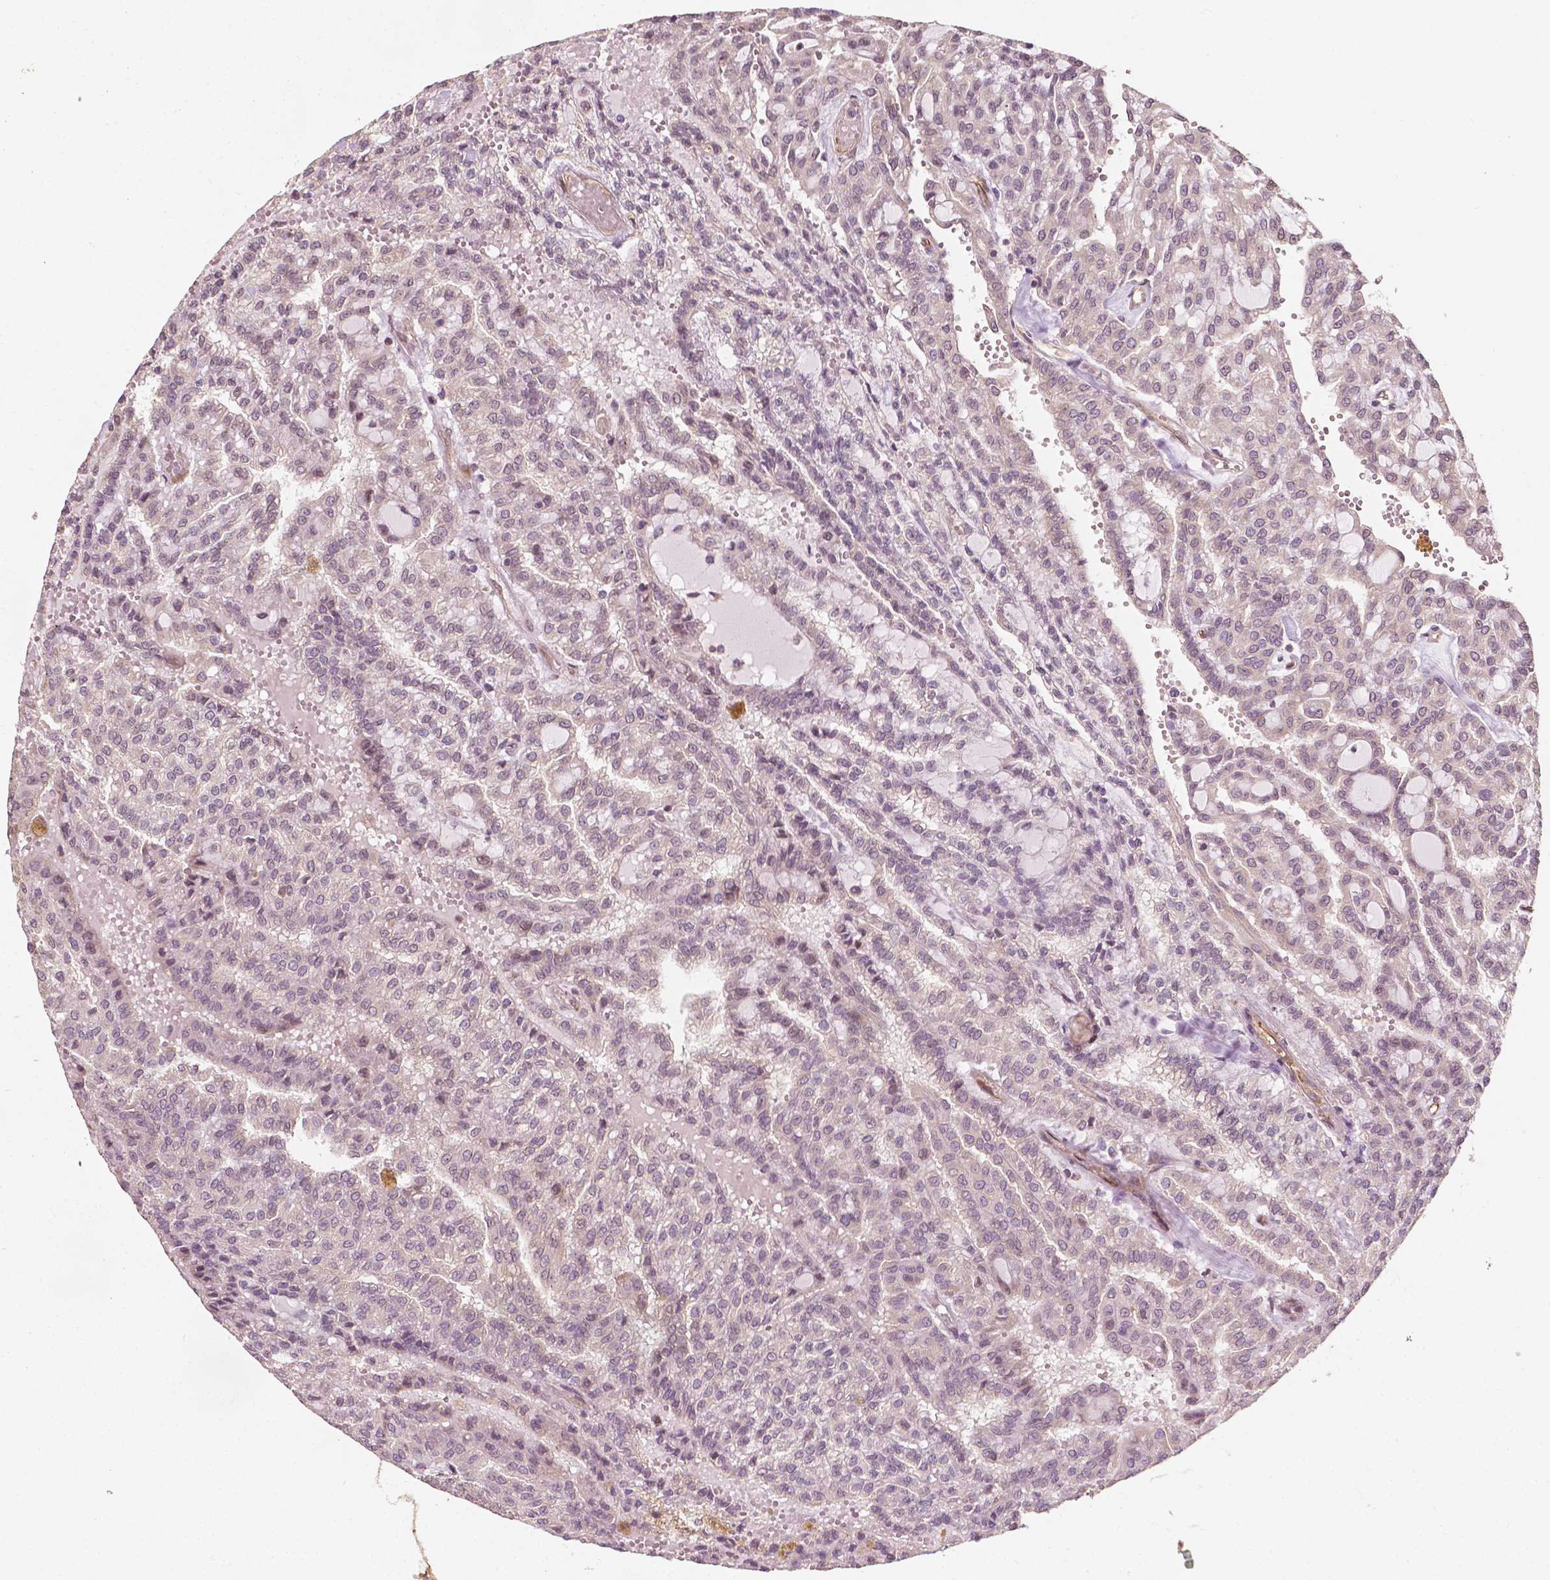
{"staining": {"intensity": "negative", "quantity": "none", "location": "none"}, "tissue": "renal cancer", "cell_type": "Tumor cells", "image_type": "cancer", "snomed": [{"axis": "morphology", "description": "Adenocarcinoma, NOS"}, {"axis": "topography", "description": "Kidney"}], "caption": "IHC micrograph of renal cancer (adenocarcinoma) stained for a protein (brown), which demonstrates no staining in tumor cells.", "gene": "G3BP1", "patient": {"sex": "male", "age": 63}}